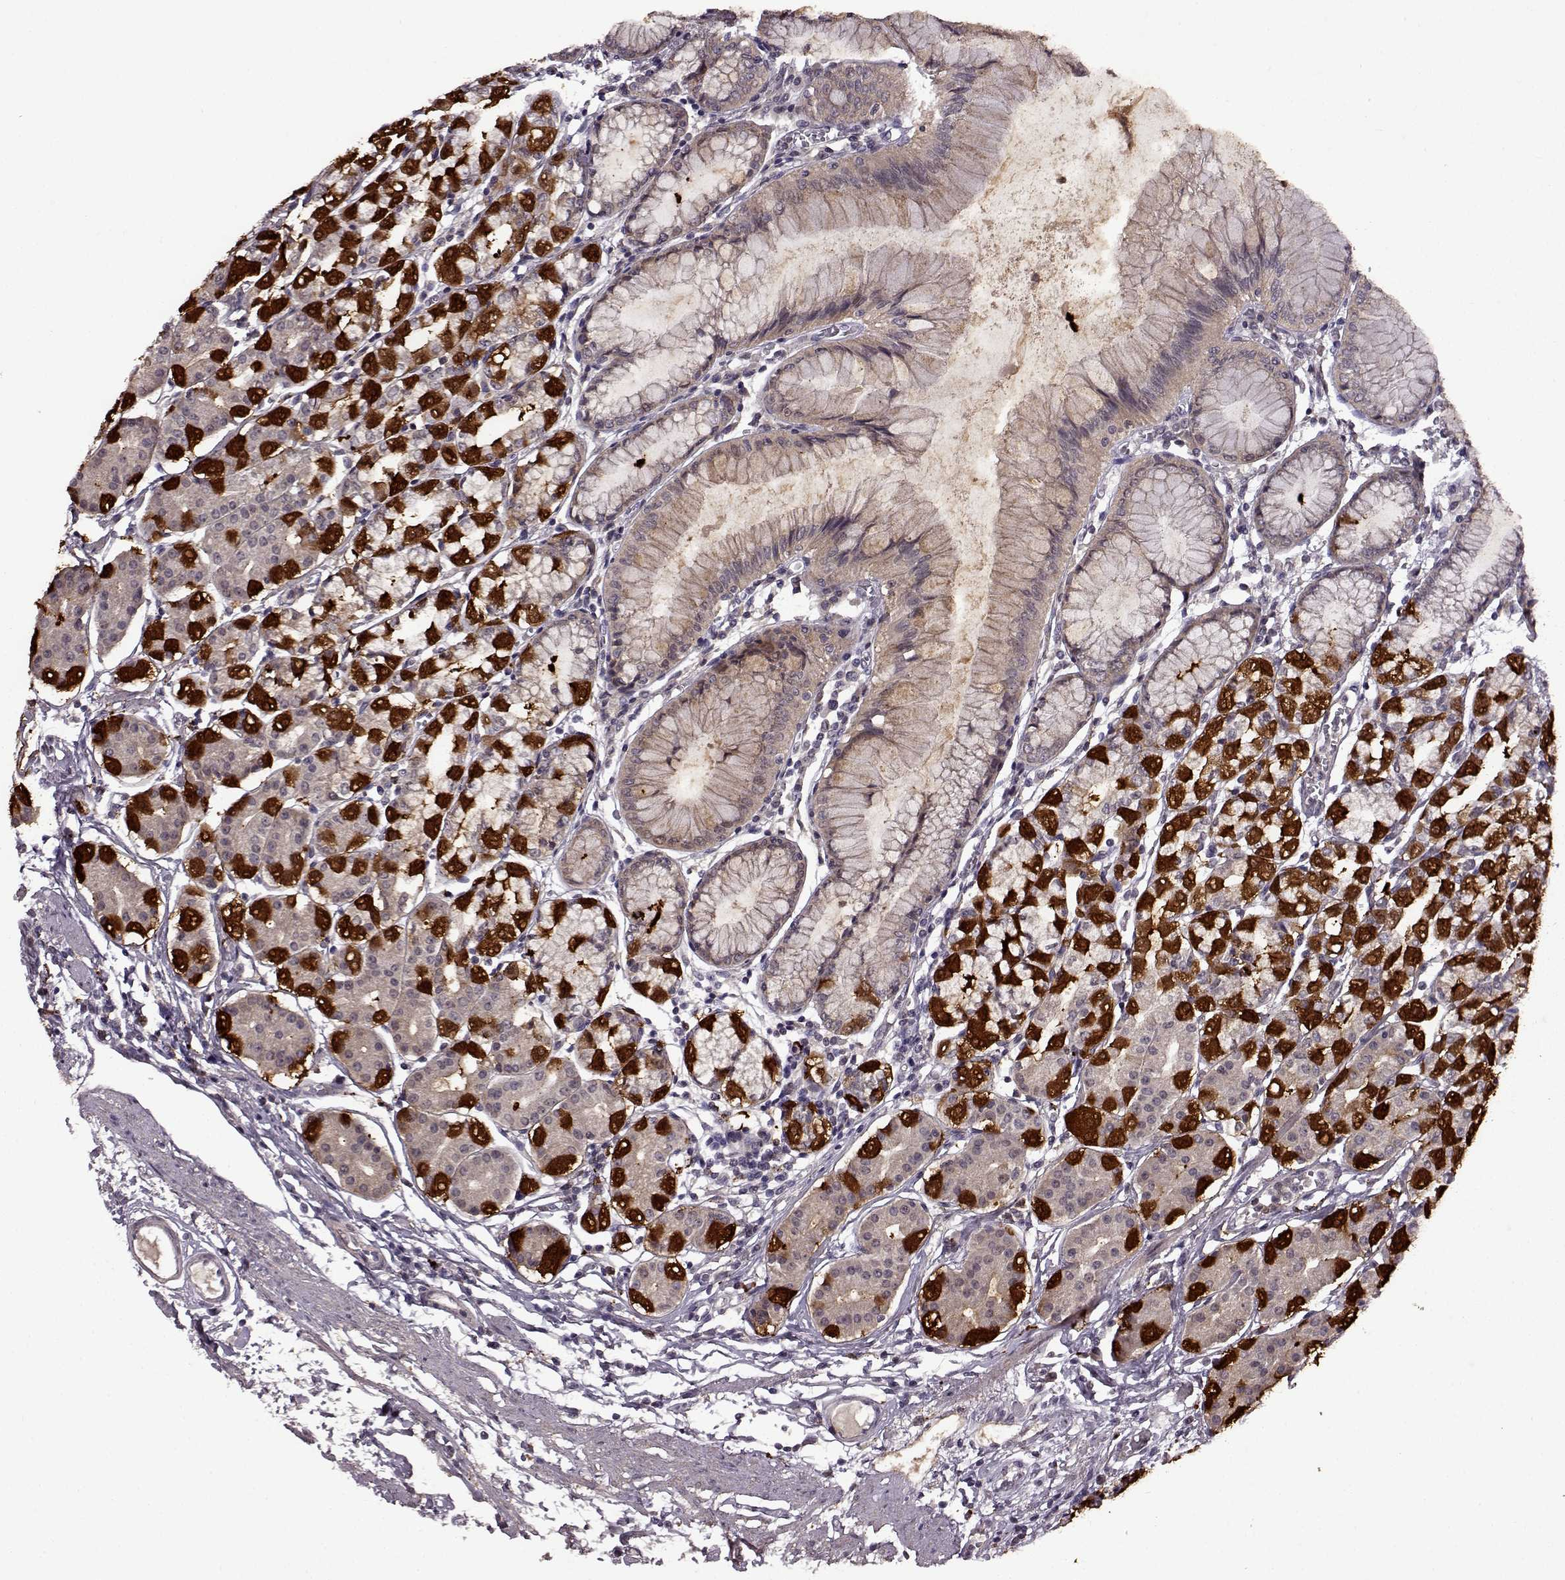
{"staining": {"intensity": "strong", "quantity": "25%-75%", "location": "cytoplasmic/membranous,nuclear"}, "tissue": "stomach", "cell_type": "Glandular cells", "image_type": "normal", "snomed": [{"axis": "morphology", "description": "Normal tissue, NOS"}, {"axis": "topography", "description": "Skeletal muscle"}, {"axis": "topography", "description": "Stomach"}], "caption": "Stomach stained for a protein displays strong cytoplasmic/membranous,nuclear positivity in glandular cells. The protein is shown in brown color, while the nuclei are stained blue.", "gene": "MAIP1", "patient": {"sex": "female", "age": 57}}